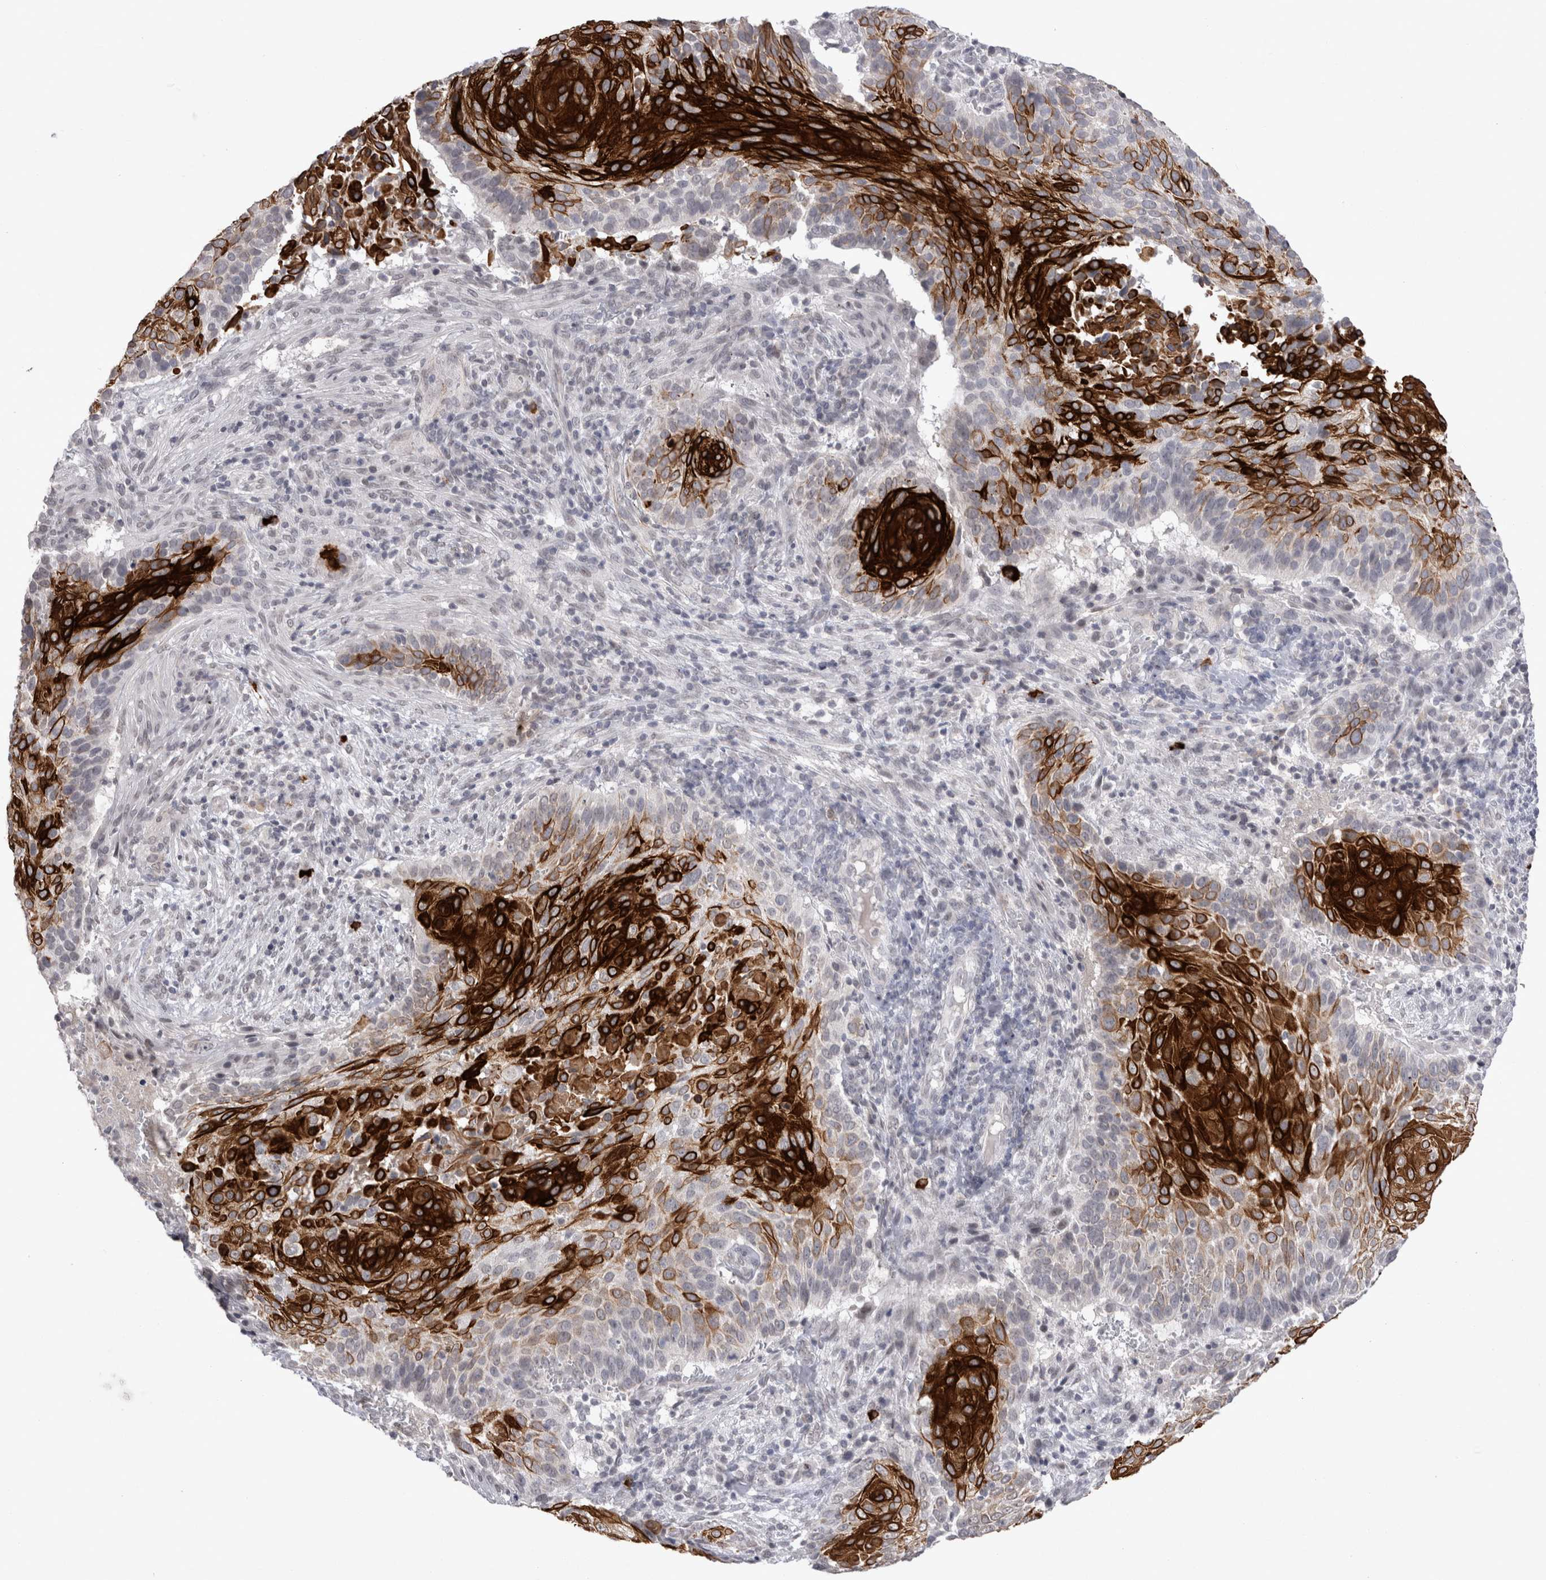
{"staining": {"intensity": "strong", "quantity": "25%-75%", "location": "cytoplasmic/membranous"}, "tissue": "cervical cancer", "cell_type": "Tumor cells", "image_type": "cancer", "snomed": [{"axis": "morphology", "description": "Squamous cell carcinoma, NOS"}, {"axis": "topography", "description": "Cervix"}], "caption": "Immunohistochemistry micrograph of human cervical squamous cell carcinoma stained for a protein (brown), which displays high levels of strong cytoplasmic/membranous expression in about 25%-75% of tumor cells.", "gene": "DDX4", "patient": {"sex": "female", "age": 74}}